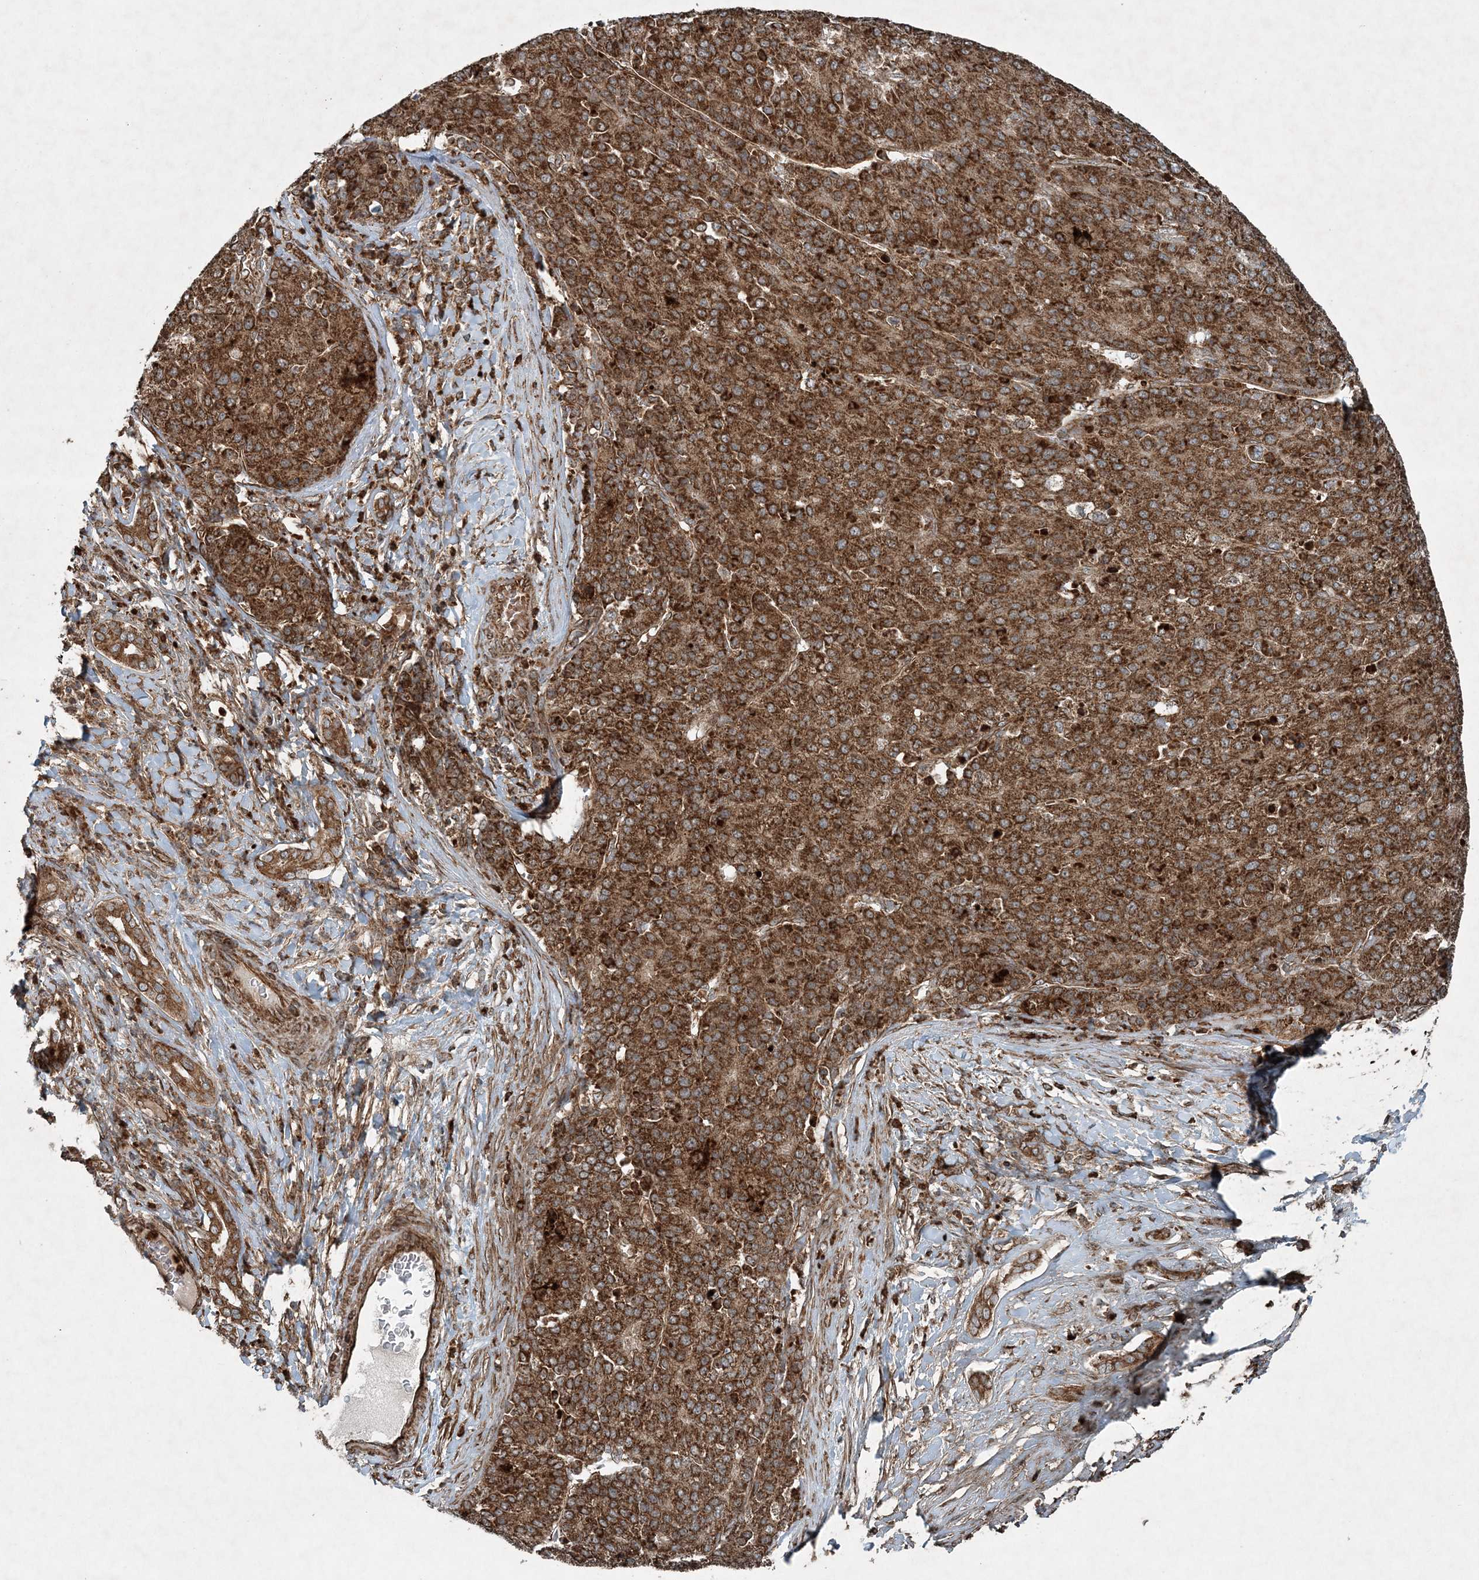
{"staining": {"intensity": "strong", "quantity": ">75%", "location": "cytoplasmic/membranous"}, "tissue": "liver cancer", "cell_type": "Tumor cells", "image_type": "cancer", "snomed": [{"axis": "morphology", "description": "Carcinoma, Hepatocellular, NOS"}, {"axis": "topography", "description": "Liver"}], "caption": "This image reveals immunohistochemistry (IHC) staining of human liver cancer, with high strong cytoplasmic/membranous staining in approximately >75% of tumor cells.", "gene": "COPS7B", "patient": {"sex": "male", "age": 65}}